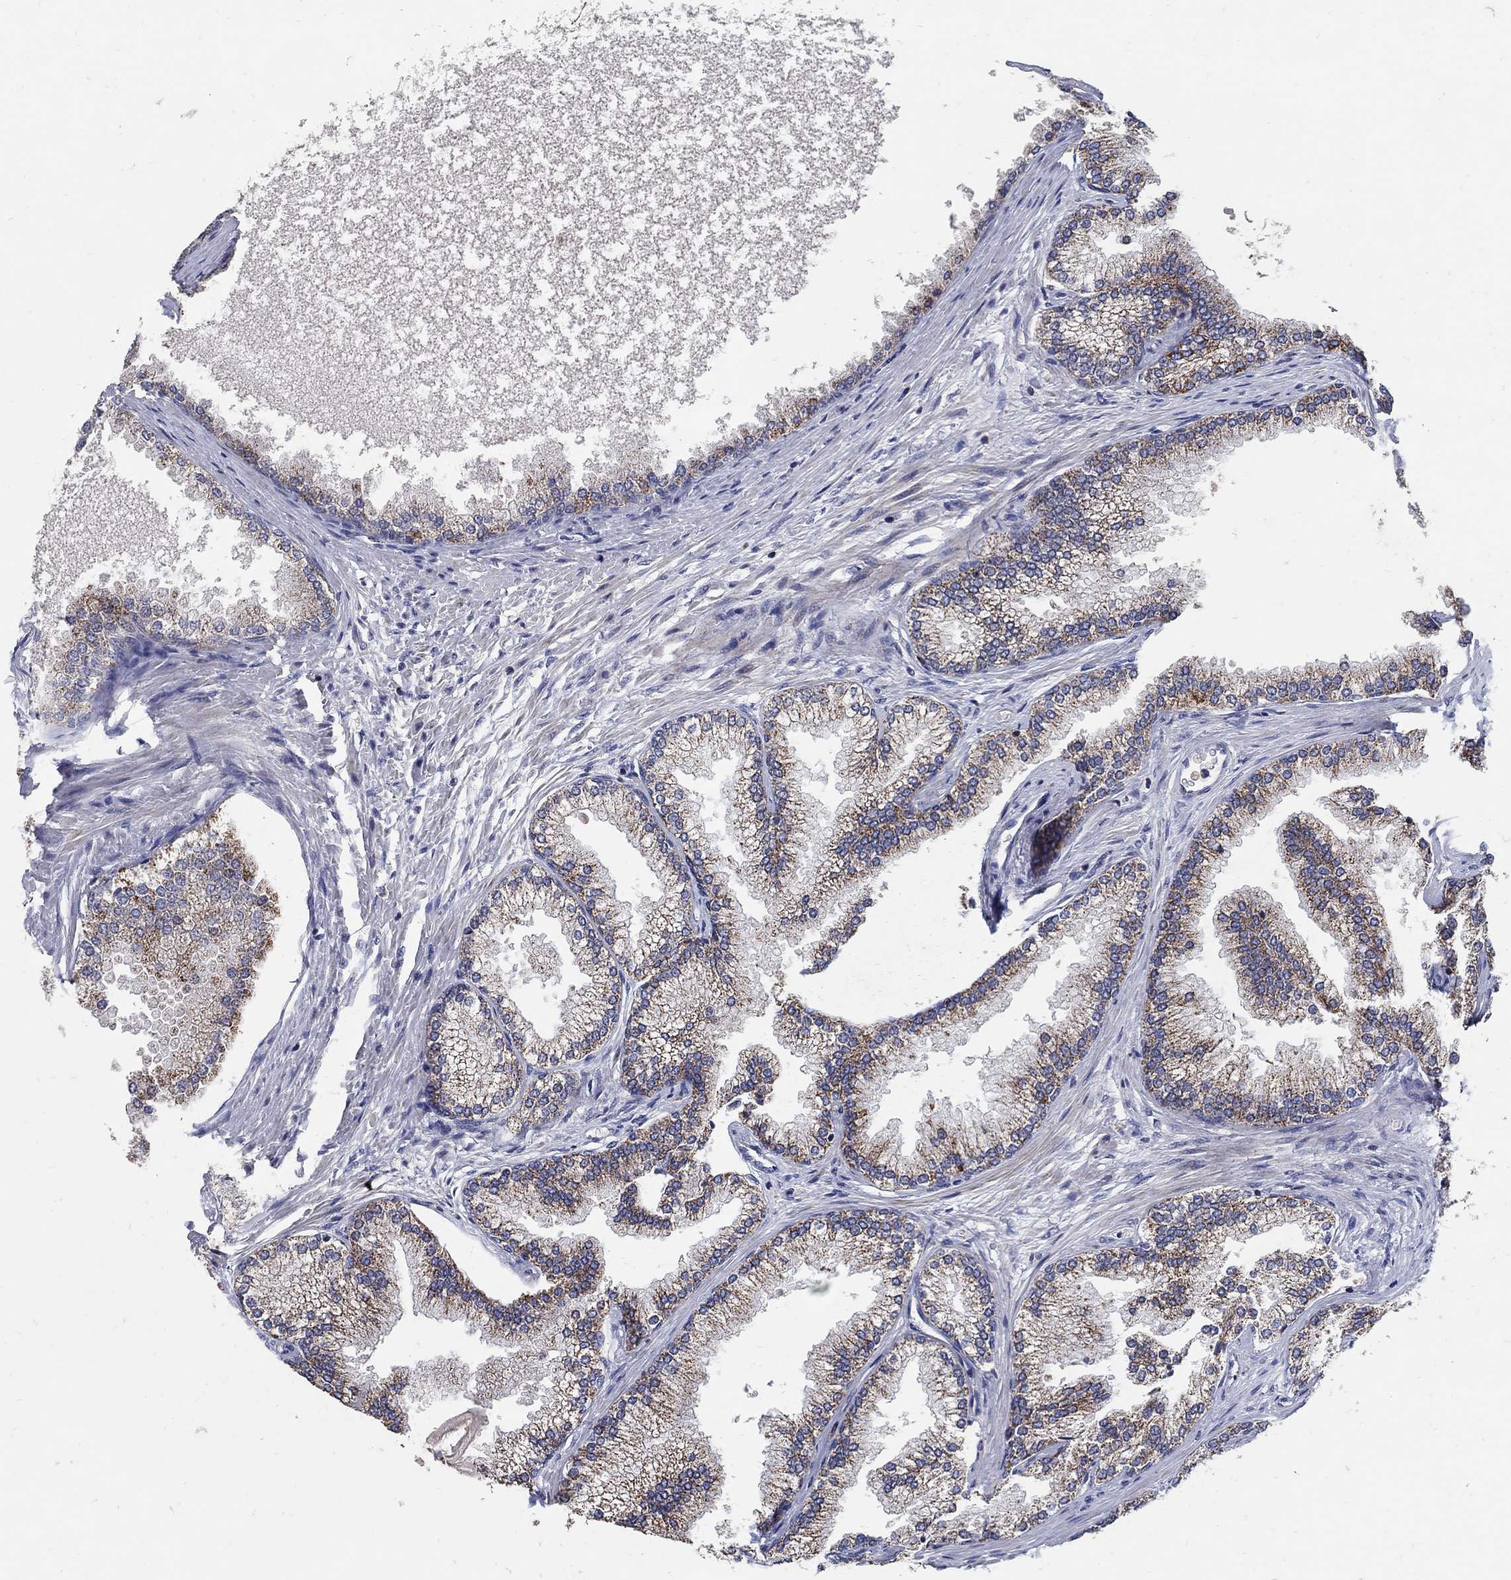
{"staining": {"intensity": "moderate", "quantity": "25%-75%", "location": "cytoplasmic/membranous"}, "tissue": "prostate", "cell_type": "Glandular cells", "image_type": "normal", "snomed": [{"axis": "morphology", "description": "Normal tissue, NOS"}, {"axis": "topography", "description": "Prostate"}], "caption": "Immunohistochemistry photomicrograph of normal human prostate stained for a protein (brown), which demonstrates medium levels of moderate cytoplasmic/membranous staining in approximately 25%-75% of glandular cells.", "gene": "HMX2", "patient": {"sex": "male", "age": 72}}